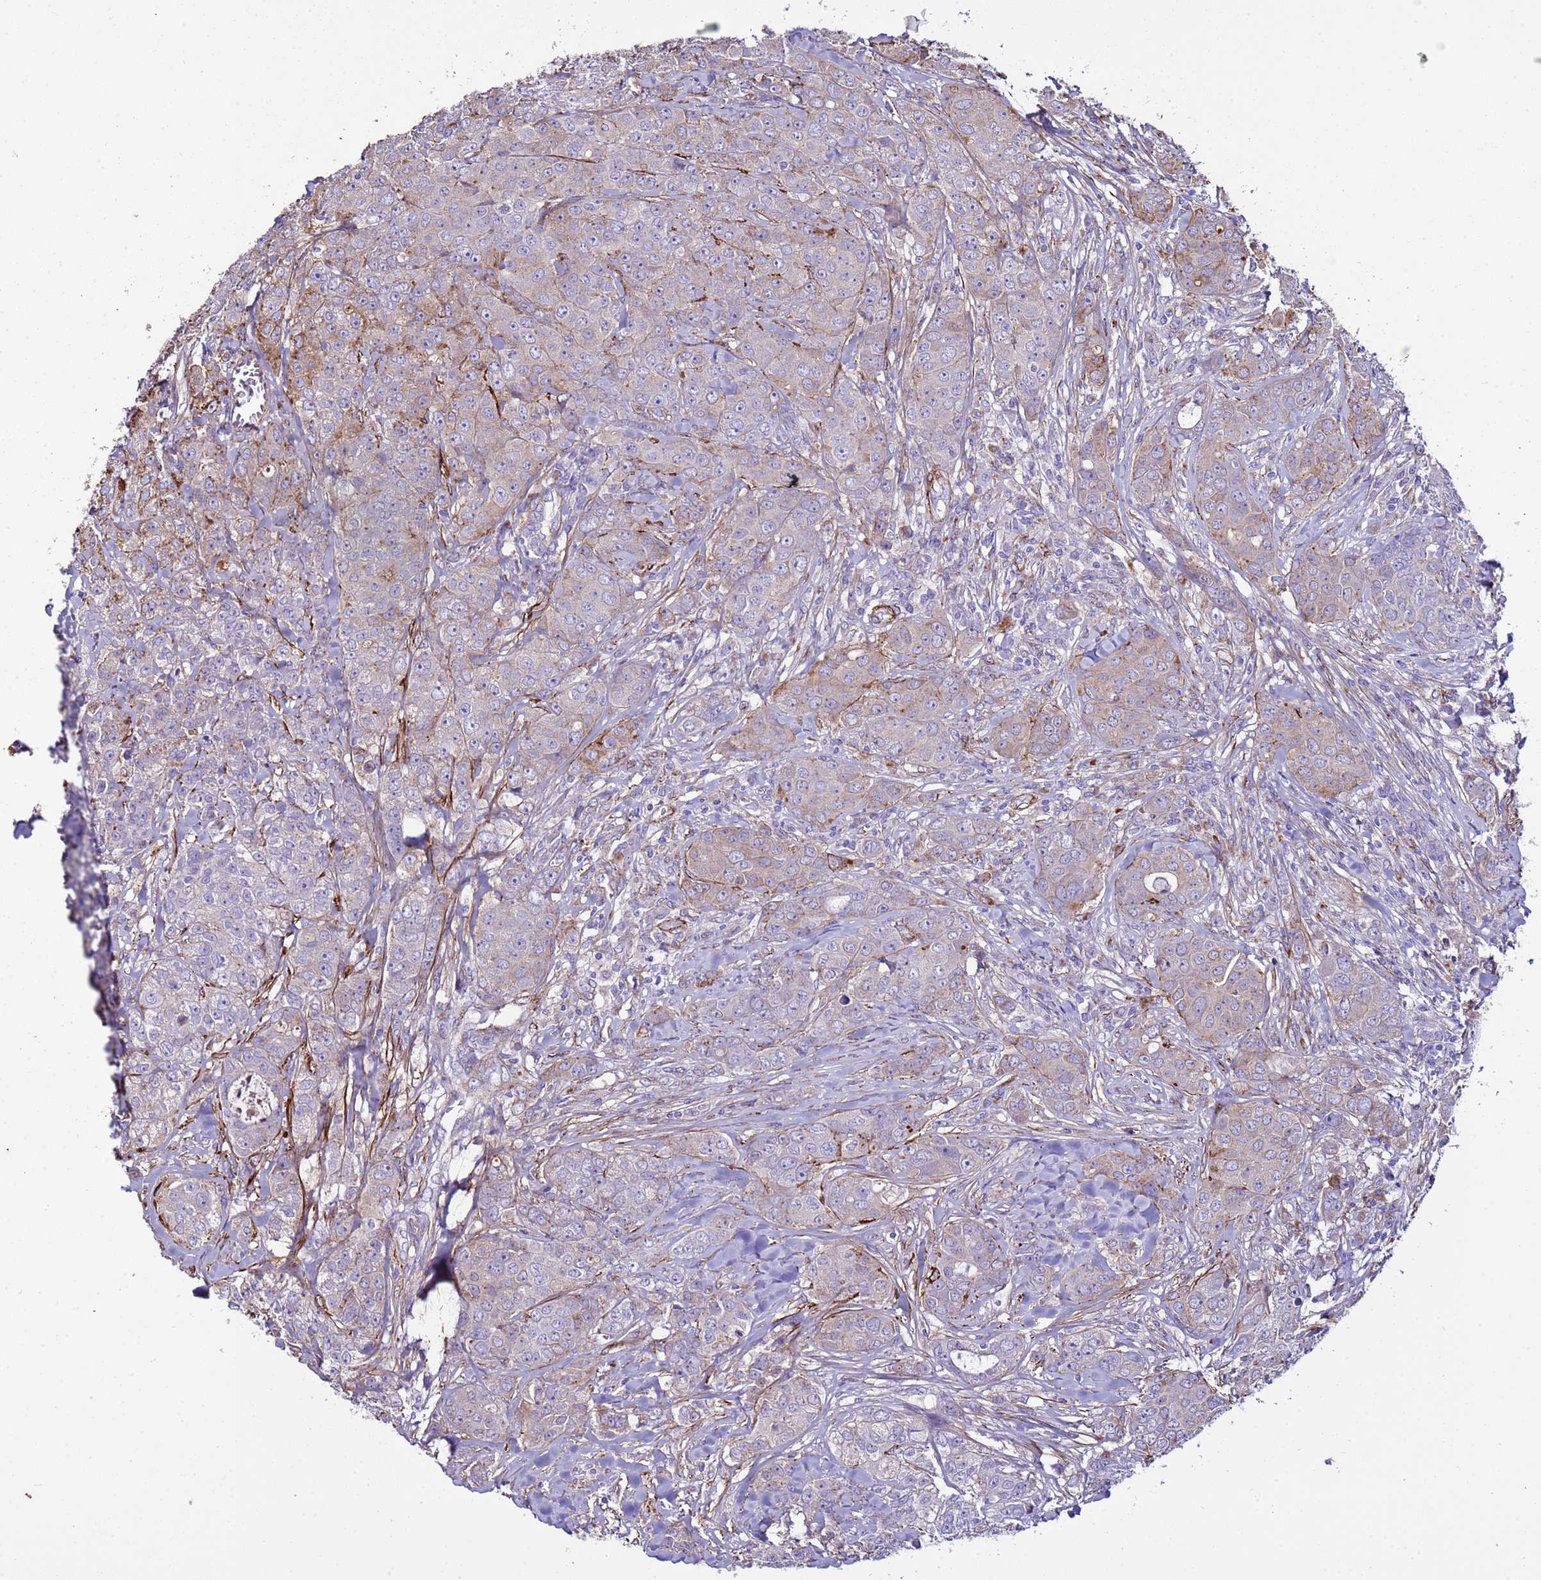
{"staining": {"intensity": "negative", "quantity": "none", "location": "none"}, "tissue": "breast cancer", "cell_type": "Tumor cells", "image_type": "cancer", "snomed": [{"axis": "morphology", "description": "Duct carcinoma"}, {"axis": "topography", "description": "Breast"}], "caption": "The immunohistochemistry micrograph has no significant expression in tumor cells of invasive ductal carcinoma (breast) tissue.", "gene": "RABL2B", "patient": {"sex": "female", "age": 43}}